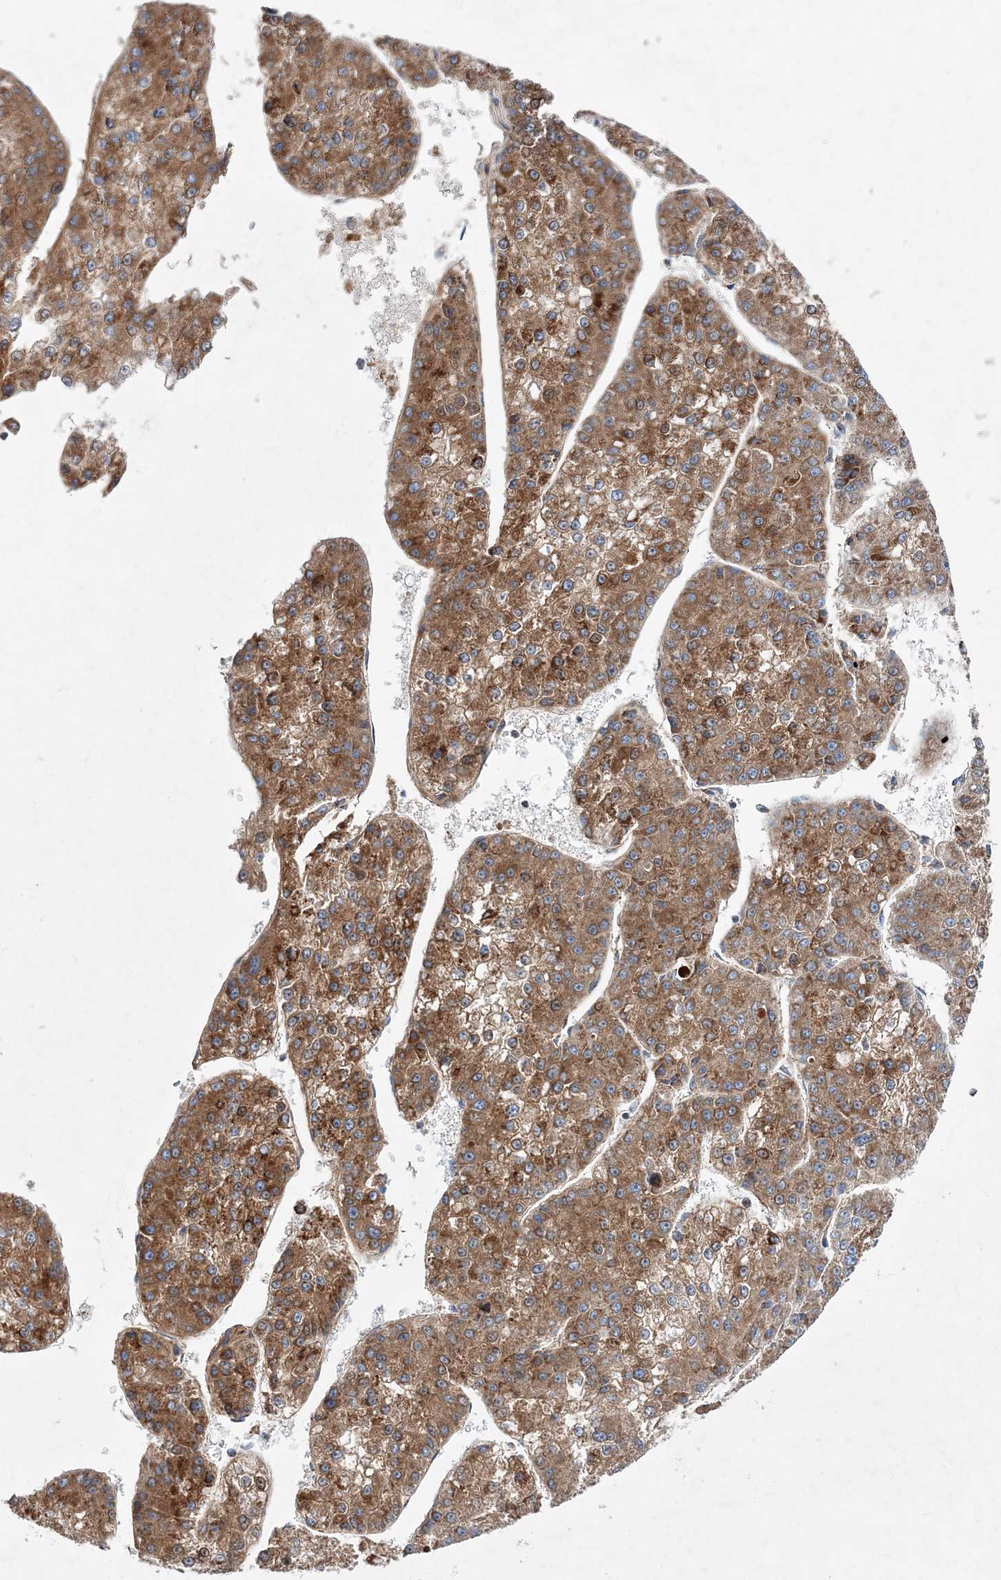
{"staining": {"intensity": "moderate", "quantity": ">75%", "location": "cytoplasmic/membranous"}, "tissue": "liver cancer", "cell_type": "Tumor cells", "image_type": "cancer", "snomed": [{"axis": "morphology", "description": "Carcinoma, Hepatocellular, NOS"}, {"axis": "topography", "description": "Liver"}], "caption": "Brown immunohistochemical staining in liver cancer (hepatocellular carcinoma) displays moderate cytoplasmic/membranous positivity in approximately >75% of tumor cells.", "gene": "NGLY1", "patient": {"sex": "female", "age": 73}}